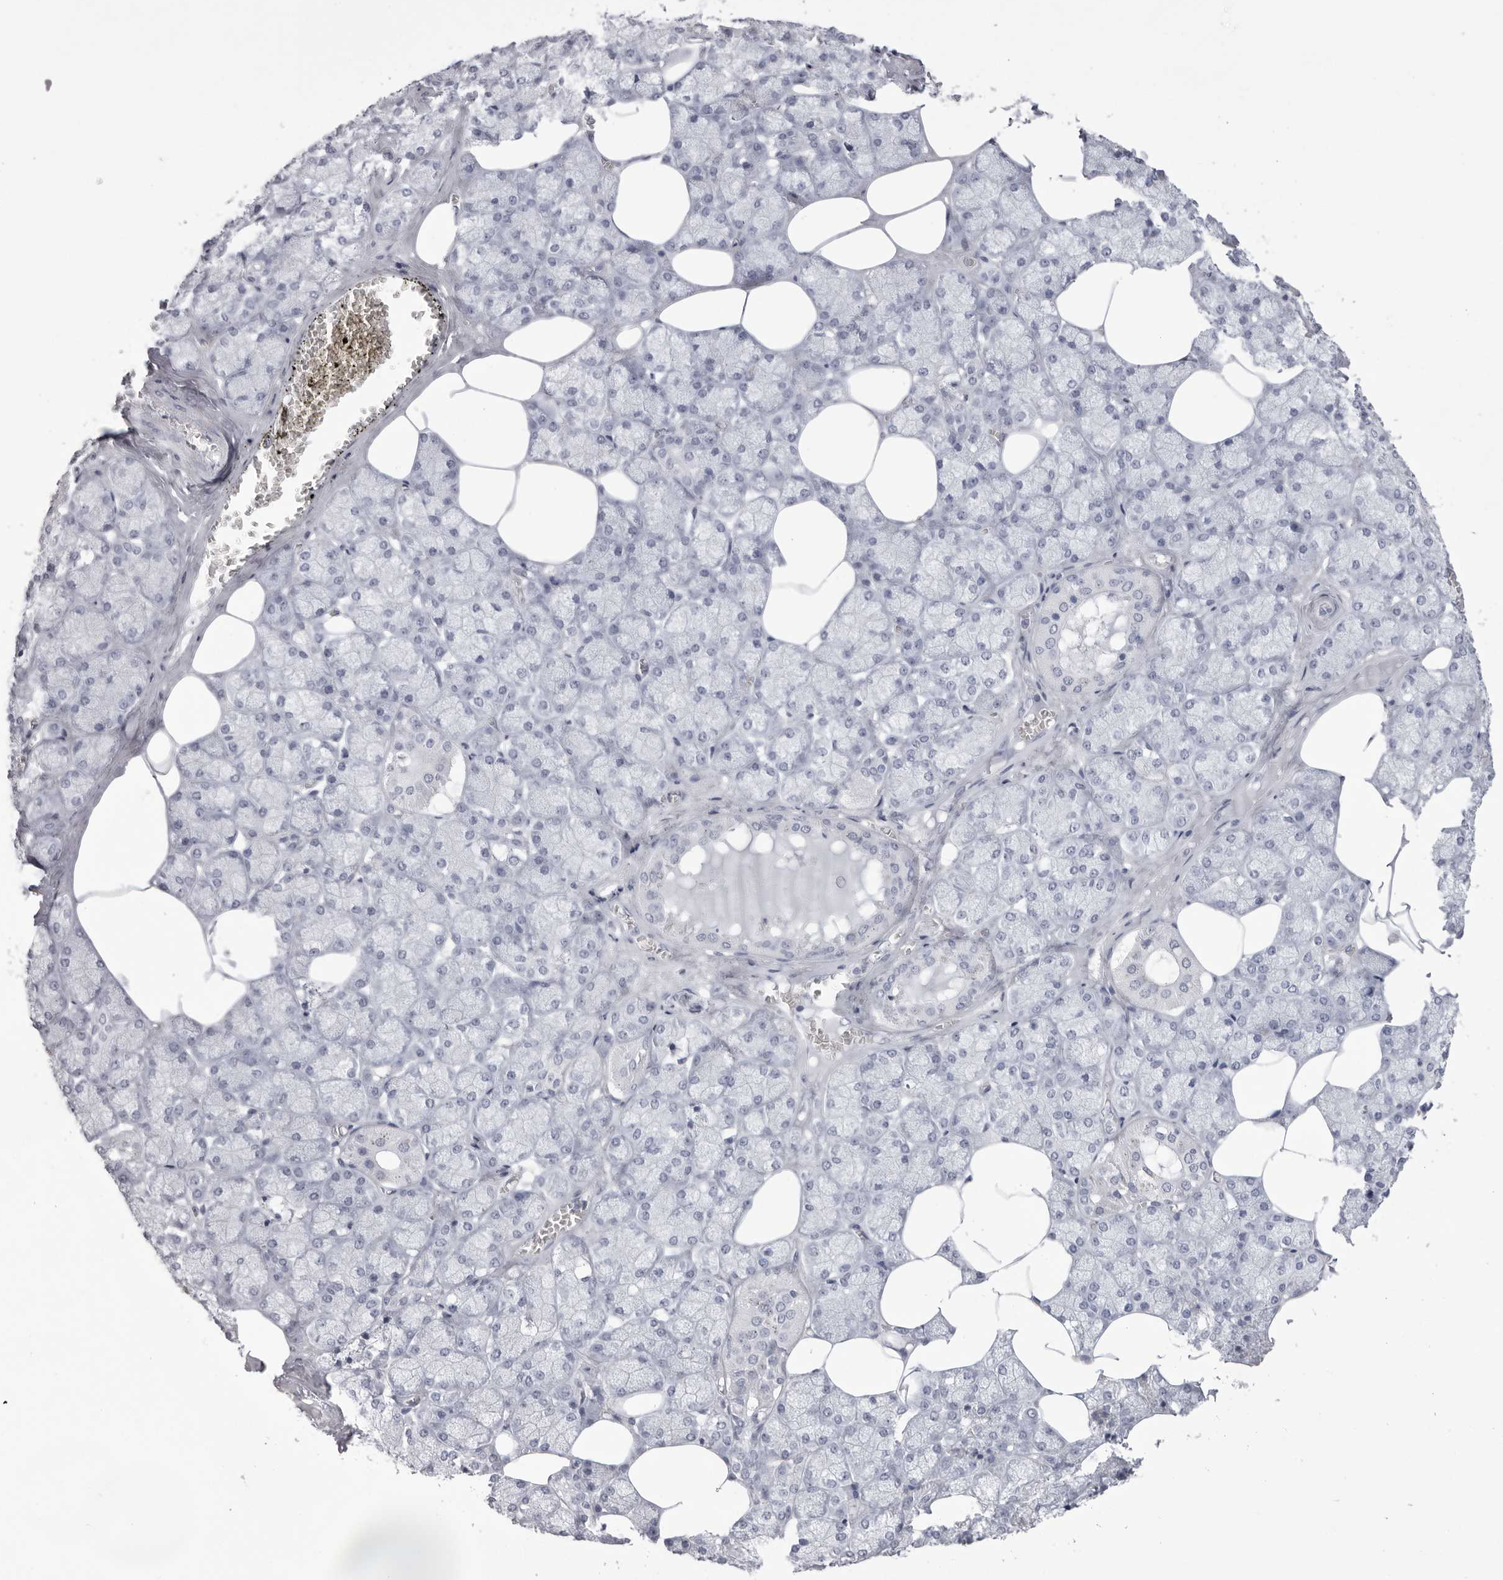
{"staining": {"intensity": "negative", "quantity": "none", "location": "none"}, "tissue": "salivary gland", "cell_type": "Glandular cells", "image_type": "normal", "snomed": [{"axis": "morphology", "description": "Normal tissue, NOS"}, {"axis": "topography", "description": "Salivary gland"}], "caption": "A photomicrograph of salivary gland stained for a protein demonstrates no brown staining in glandular cells. (Stains: DAB (3,3'-diaminobenzidine) IHC with hematoxylin counter stain, Microscopy: brightfield microscopy at high magnification).", "gene": "TMOD4", "patient": {"sex": "male", "age": 62}}